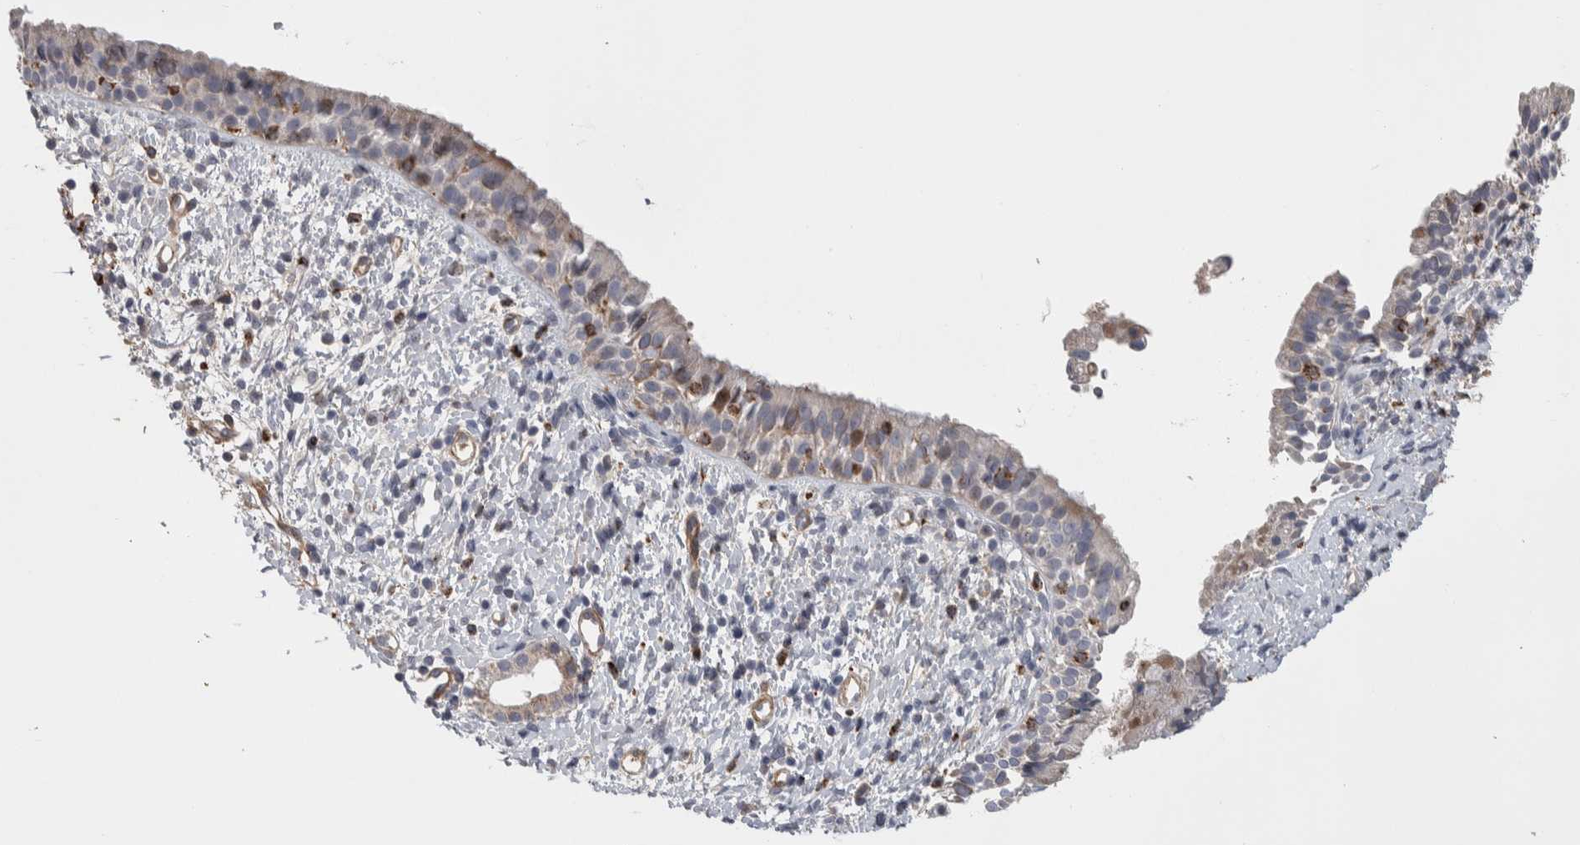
{"staining": {"intensity": "moderate", "quantity": "<25%", "location": "cytoplasmic/membranous,nuclear"}, "tissue": "nasopharynx", "cell_type": "Respiratory epithelial cells", "image_type": "normal", "snomed": [{"axis": "morphology", "description": "Normal tissue, NOS"}, {"axis": "topography", "description": "Nasopharynx"}], "caption": "Protein analysis of benign nasopharynx reveals moderate cytoplasmic/membranous,nuclear staining in about <25% of respiratory epithelial cells.", "gene": "PSMG3", "patient": {"sex": "male", "age": 22}}